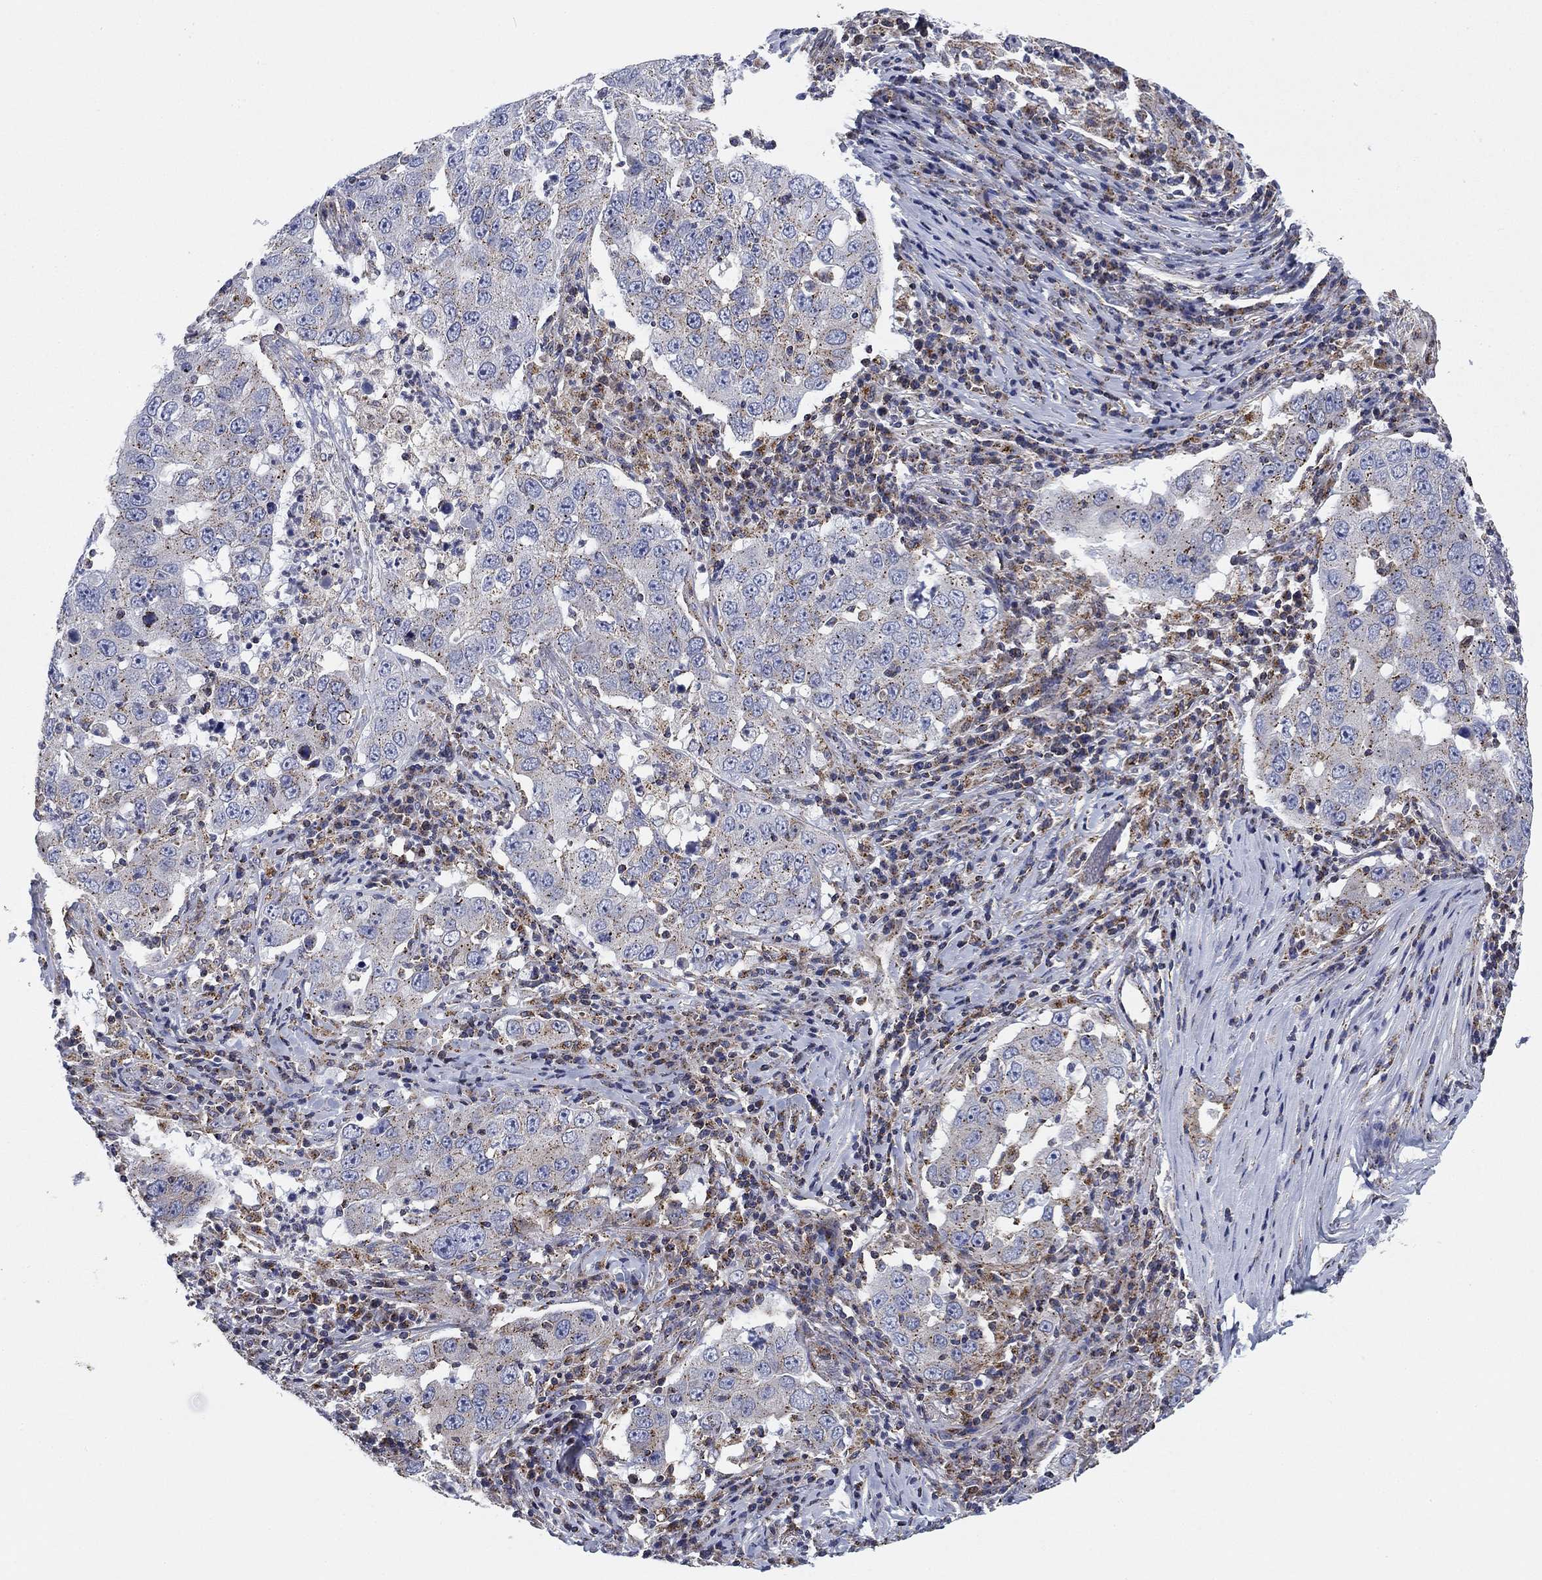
{"staining": {"intensity": "weak", "quantity": "25%-75%", "location": "cytoplasmic/membranous"}, "tissue": "lung cancer", "cell_type": "Tumor cells", "image_type": "cancer", "snomed": [{"axis": "morphology", "description": "Adenocarcinoma, NOS"}, {"axis": "topography", "description": "Lung"}], "caption": "Immunohistochemical staining of human lung cancer reveals weak cytoplasmic/membranous protein staining in approximately 25%-75% of tumor cells.", "gene": "NACAD", "patient": {"sex": "male", "age": 73}}